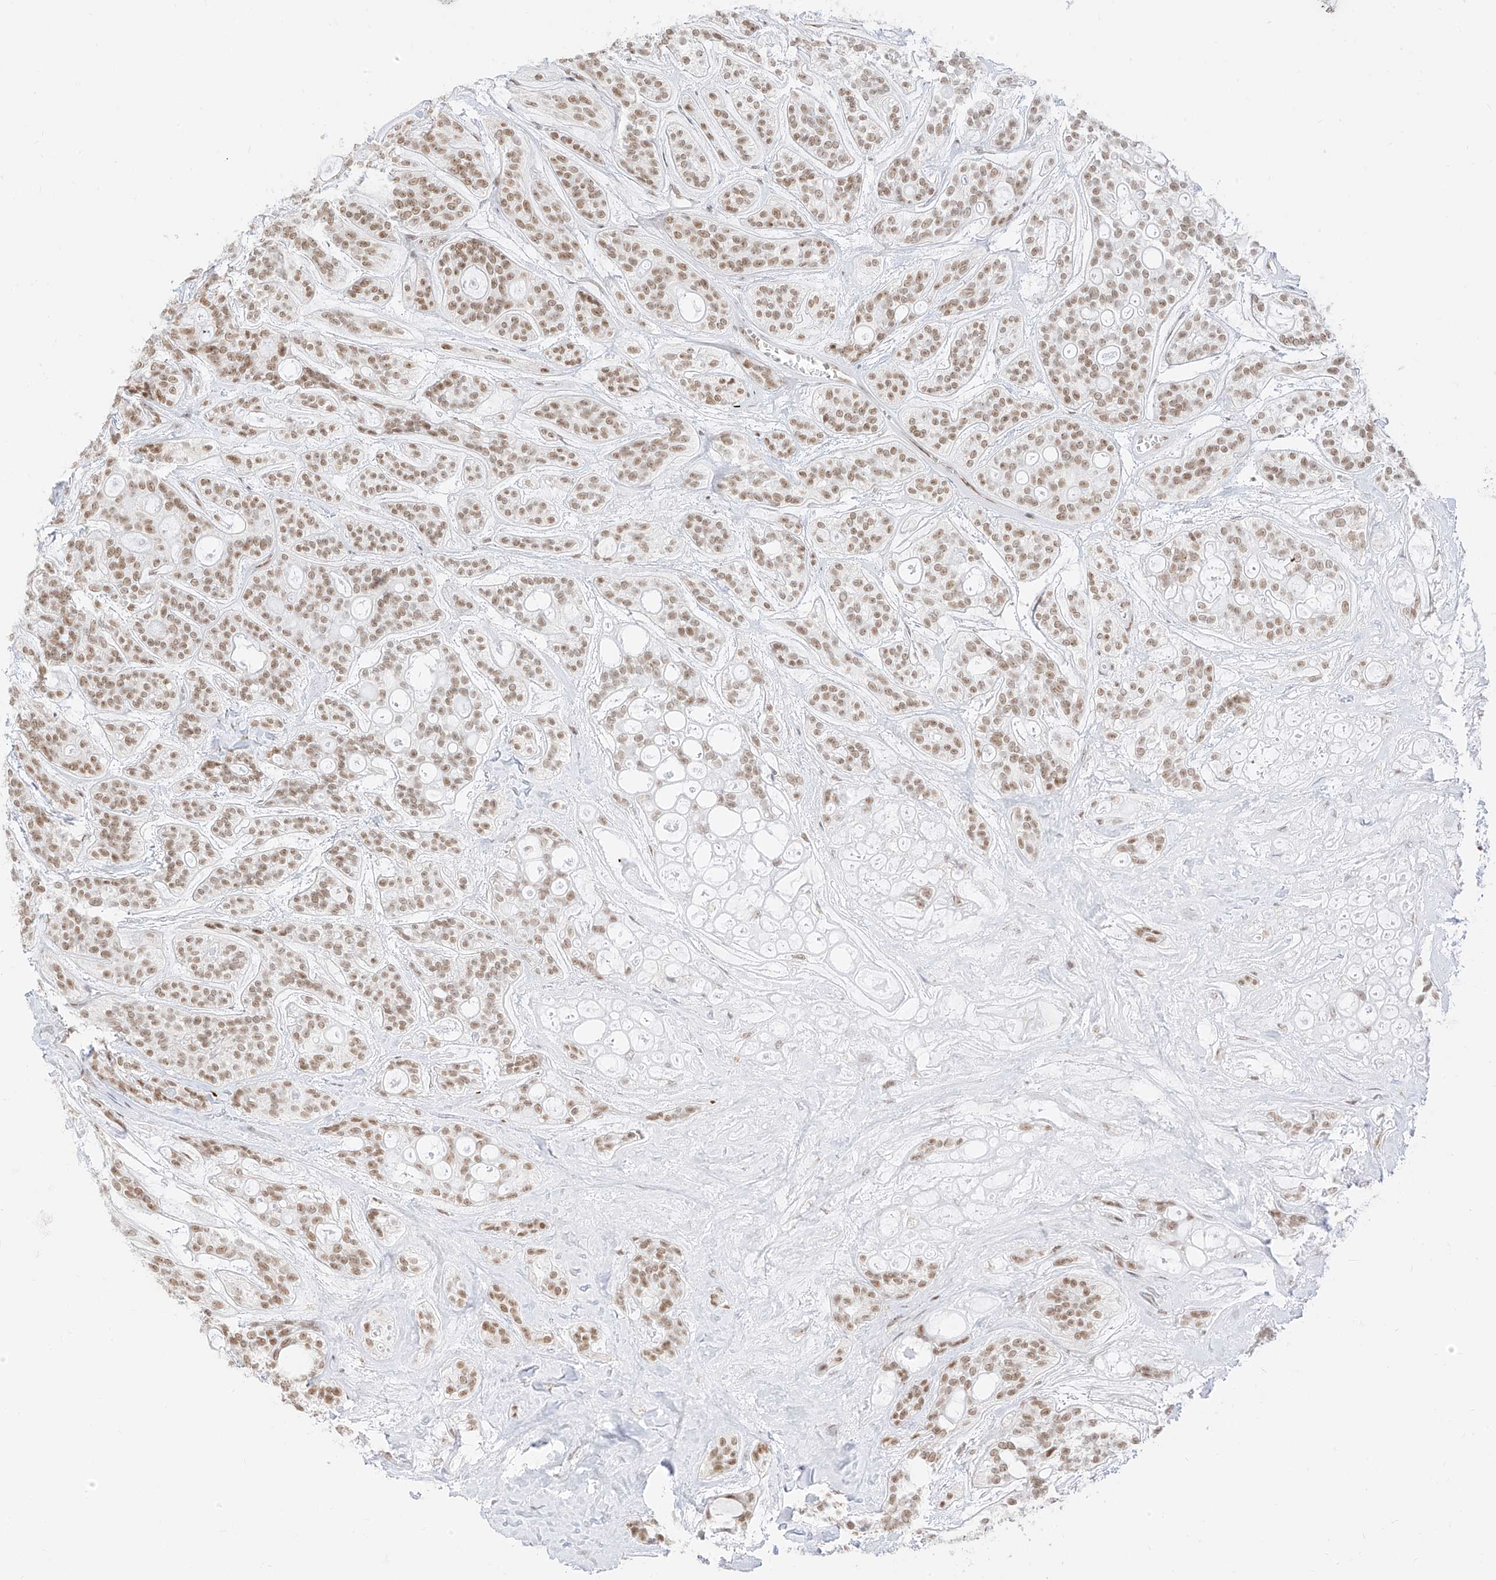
{"staining": {"intensity": "moderate", "quantity": ">75%", "location": "nuclear"}, "tissue": "head and neck cancer", "cell_type": "Tumor cells", "image_type": "cancer", "snomed": [{"axis": "morphology", "description": "Adenocarcinoma, NOS"}, {"axis": "topography", "description": "Head-Neck"}], "caption": "Tumor cells reveal medium levels of moderate nuclear expression in approximately >75% of cells in human head and neck cancer (adenocarcinoma).", "gene": "SUPT5H", "patient": {"sex": "male", "age": 66}}